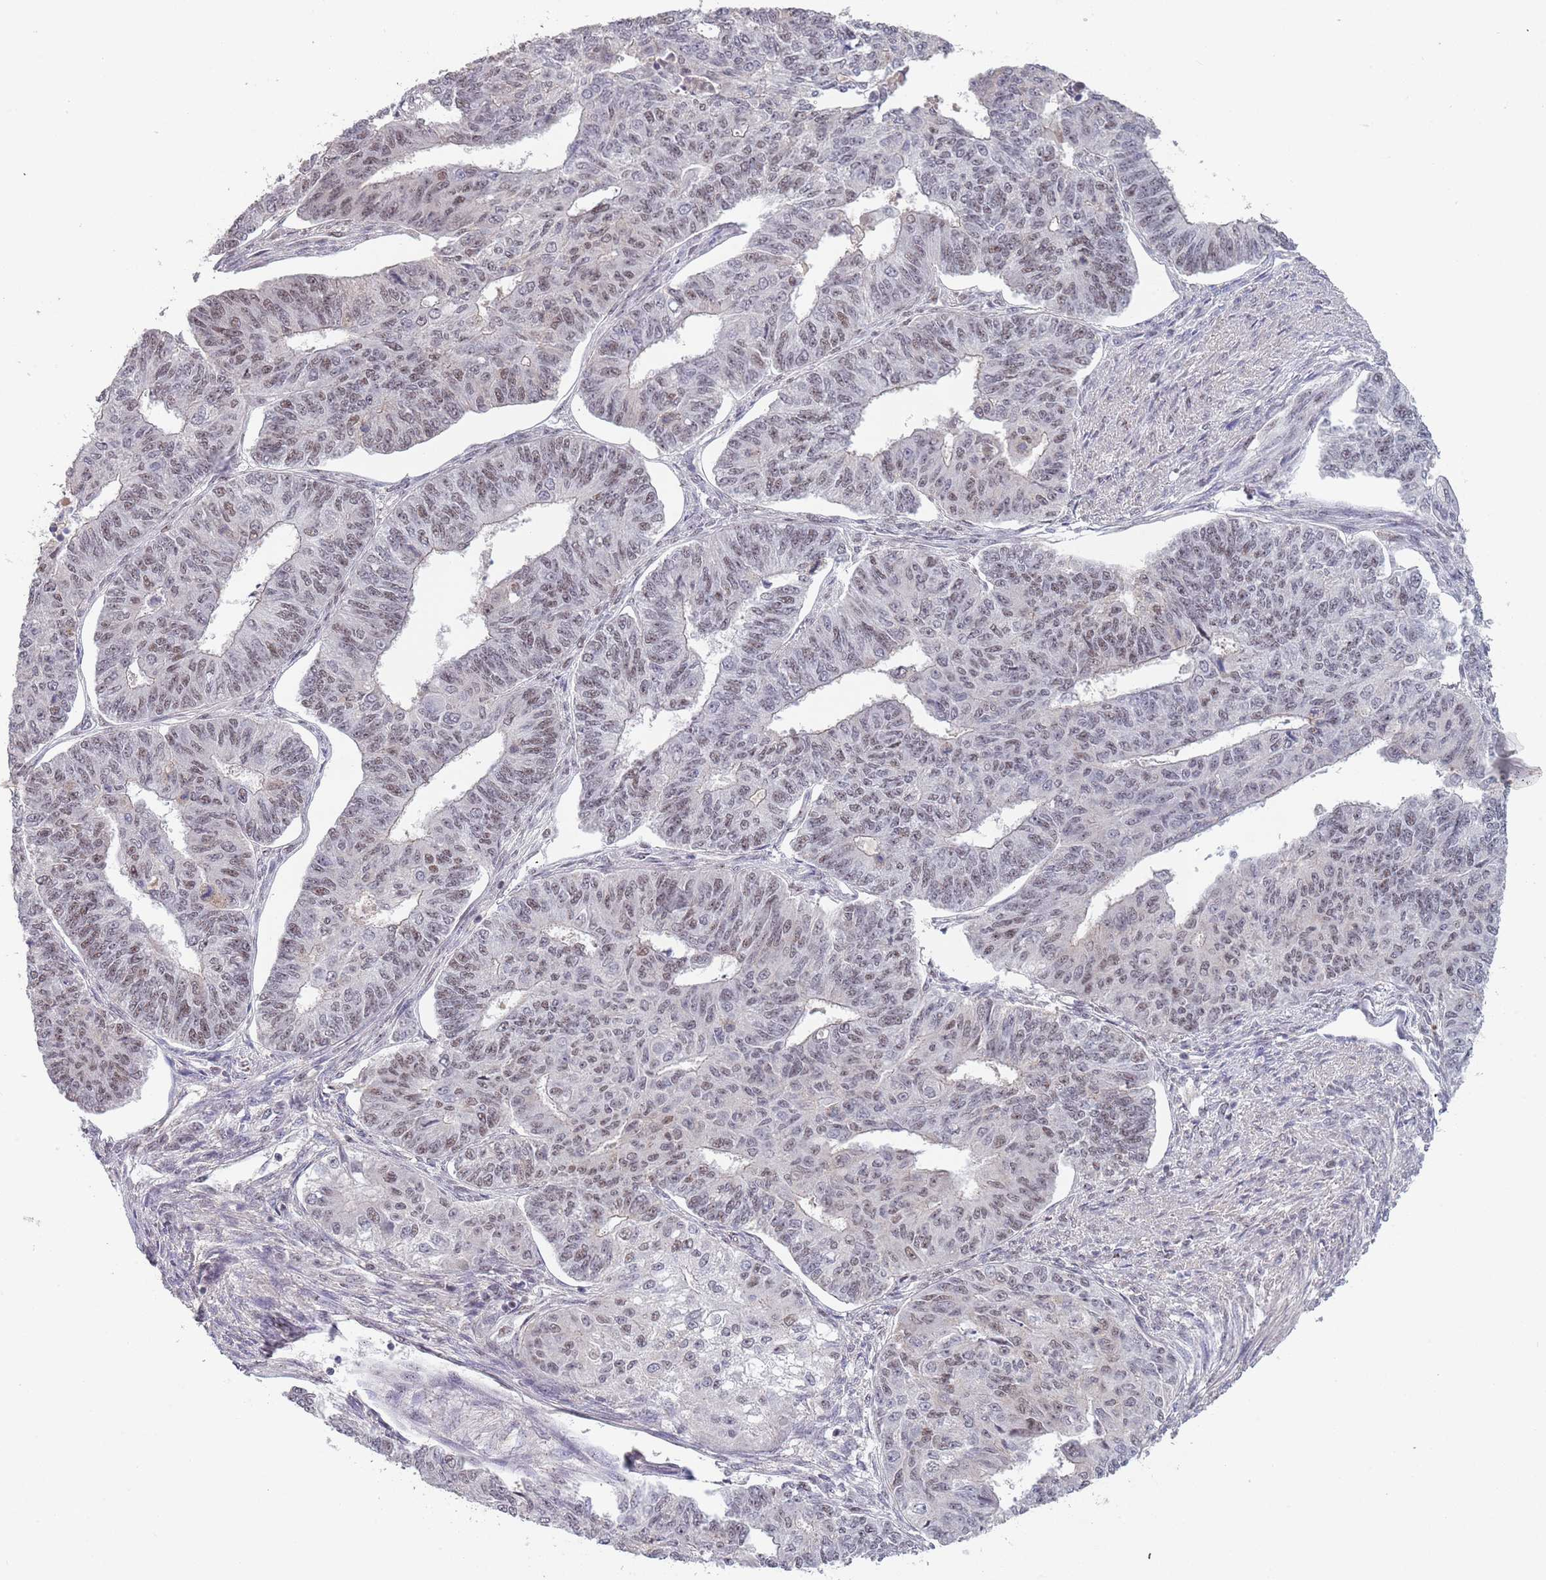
{"staining": {"intensity": "weak", "quantity": "25%-75%", "location": "nuclear"}, "tissue": "endometrial cancer", "cell_type": "Tumor cells", "image_type": "cancer", "snomed": [{"axis": "morphology", "description": "Adenocarcinoma, NOS"}, {"axis": "topography", "description": "Endometrium"}], "caption": "There is low levels of weak nuclear staining in tumor cells of endometrial adenocarcinoma, as demonstrated by immunohistochemical staining (brown color).", "gene": "CIZ1", "patient": {"sex": "female", "age": 32}}